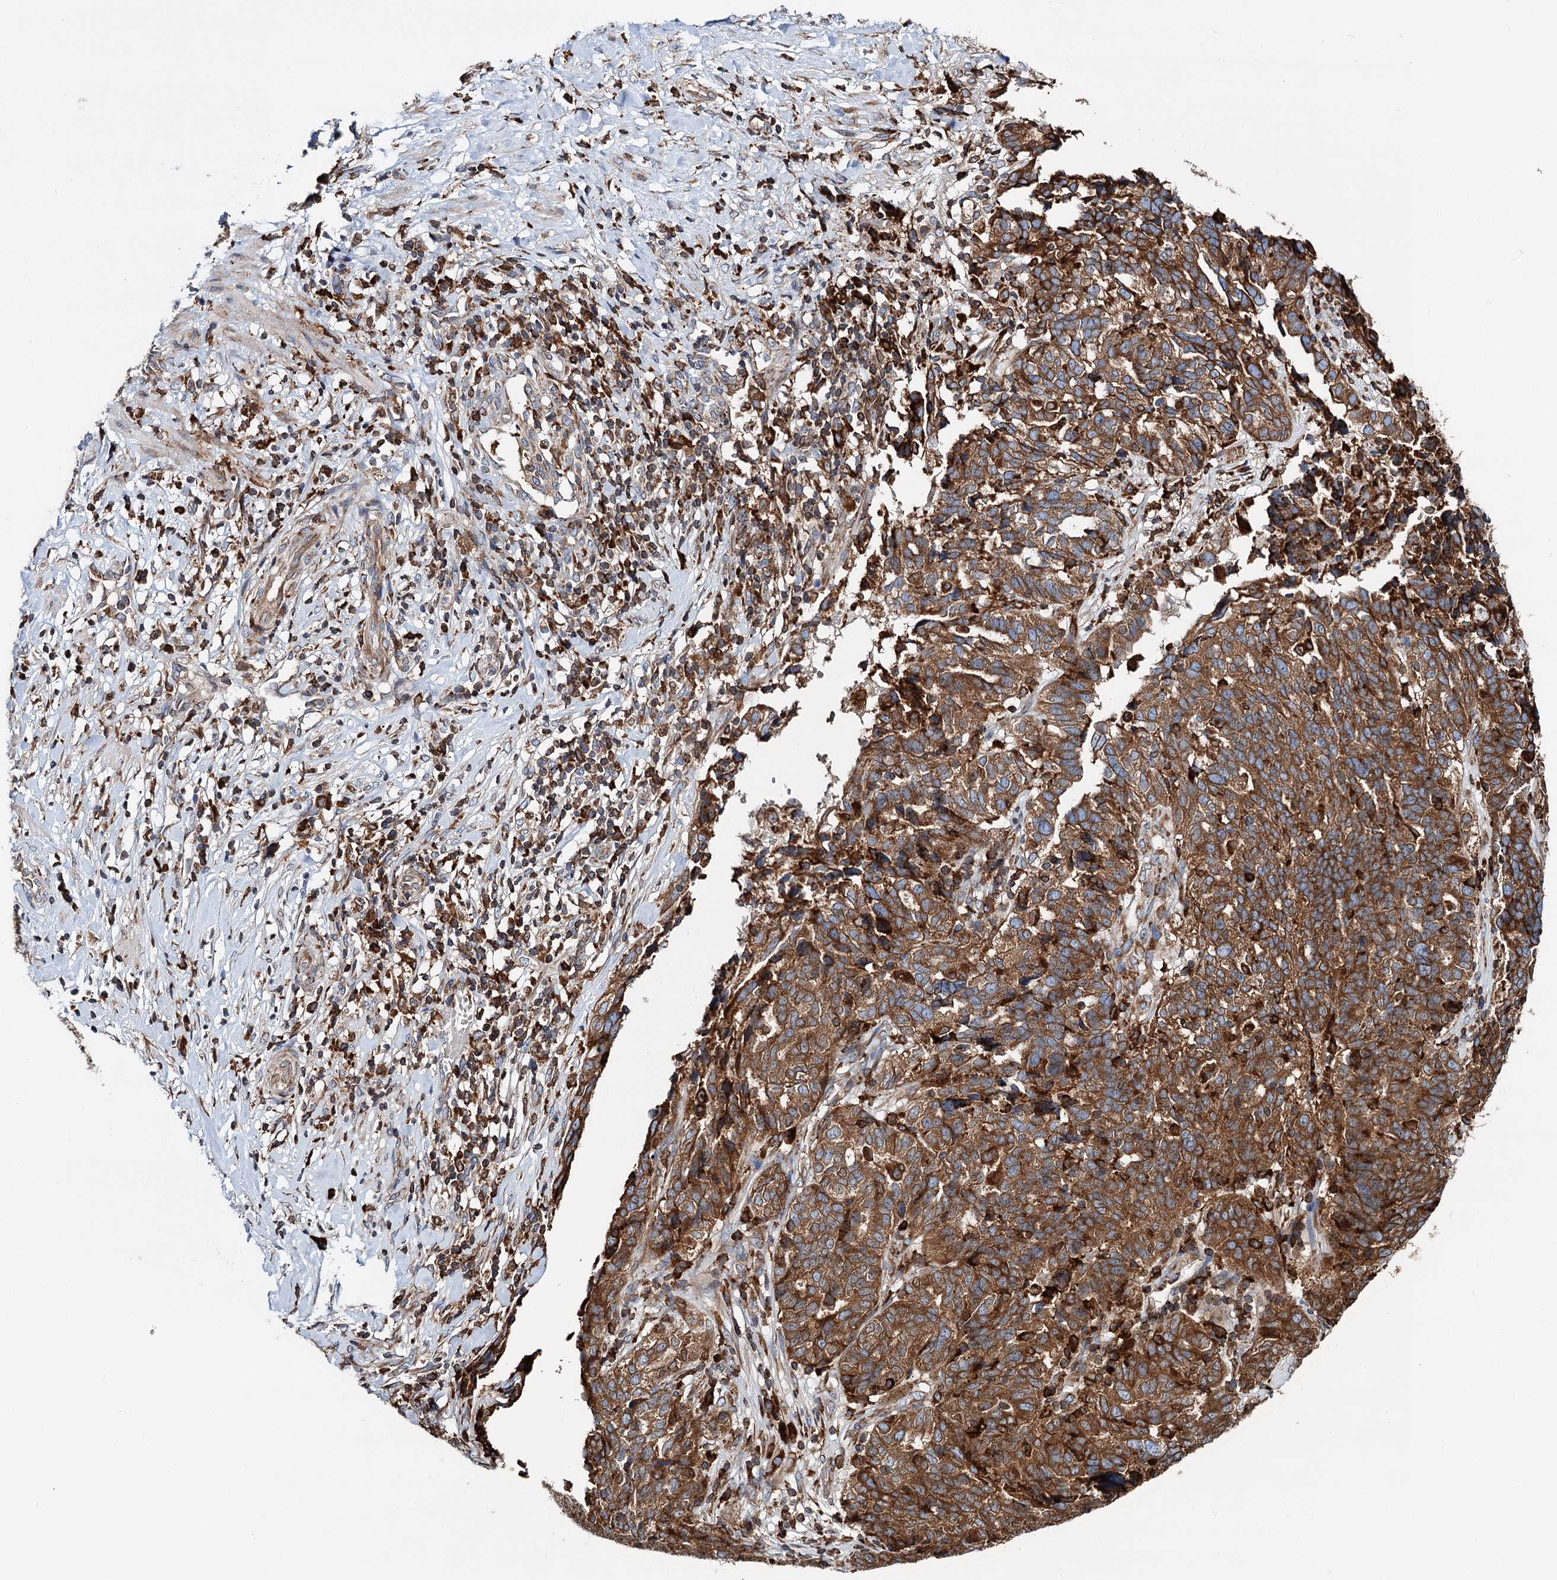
{"staining": {"intensity": "moderate", "quantity": ">75%", "location": "cytoplasmic/membranous"}, "tissue": "ovarian cancer", "cell_type": "Tumor cells", "image_type": "cancer", "snomed": [{"axis": "morphology", "description": "Cystadenocarcinoma, serous, NOS"}, {"axis": "topography", "description": "Ovary"}], "caption": "Ovarian cancer stained with a protein marker reveals moderate staining in tumor cells.", "gene": "ERP29", "patient": {"sex": "female", "age": 59}}